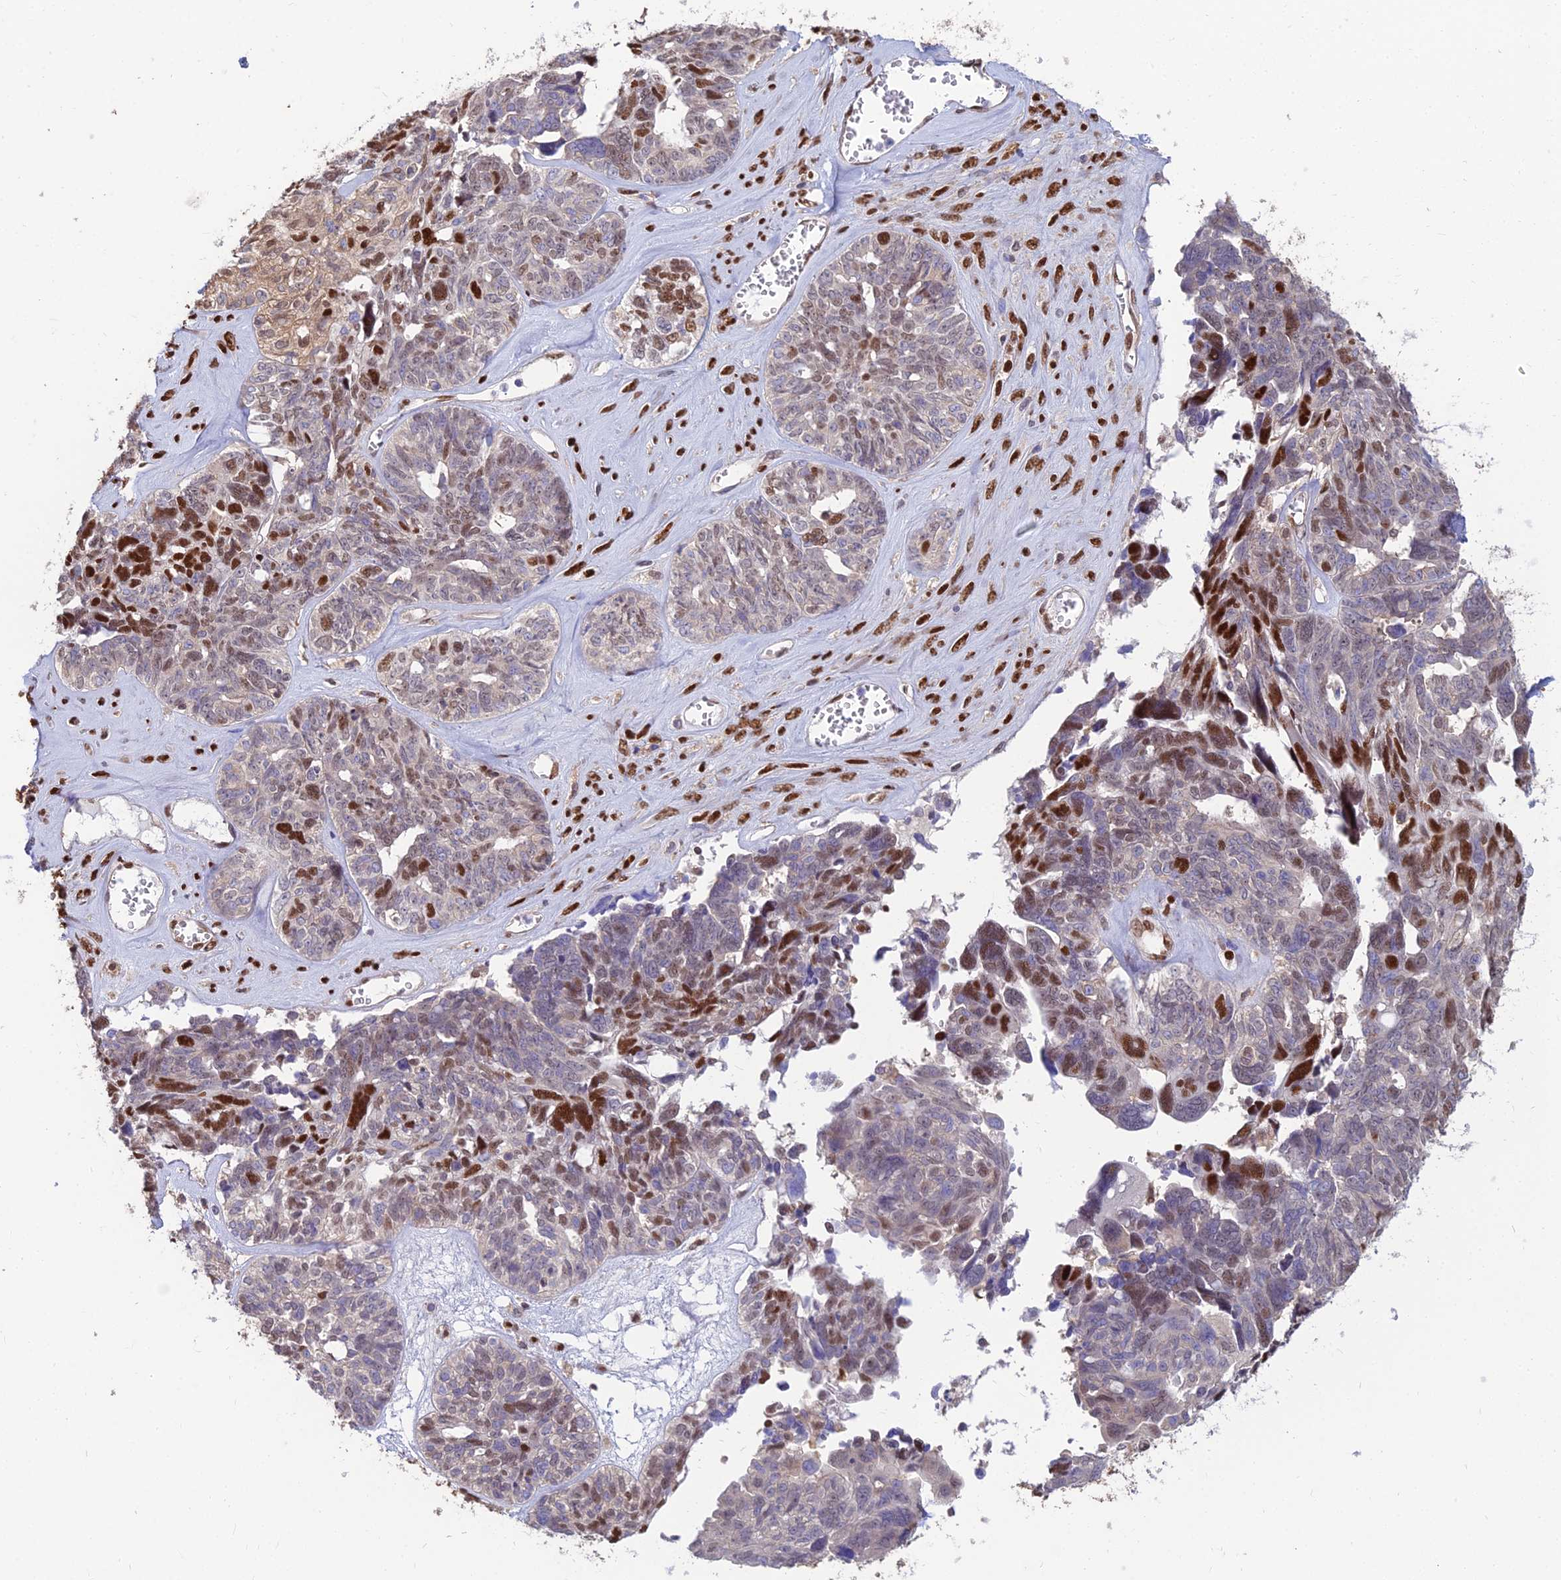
{"staining": {"intensity": "strong", "quantity": "25%-75%", "location": "nuclear"}, "tissue": "ovarian cancer", "cell_type": "Tumor cells", "image_type": "cancer", "snomed": [{"axis": "morphology", "description": "Cystadenocarcinoma, serous, NOS"}, {"axis": "topography", "description": "Ovary"}], "caption": "Protein staining reveals strong nuclear staining in approximately 25%-75% of tumor cells in ovarian serous cystadenocarcinoma. Using DAB (3,3'-diaminobenzidine) (brown) and hematoxylin (blue) stains, captured at high magnification using brightfield microscopy.", "gene": "DNPEP", "patient": {"sex": "female", "age": 79}}